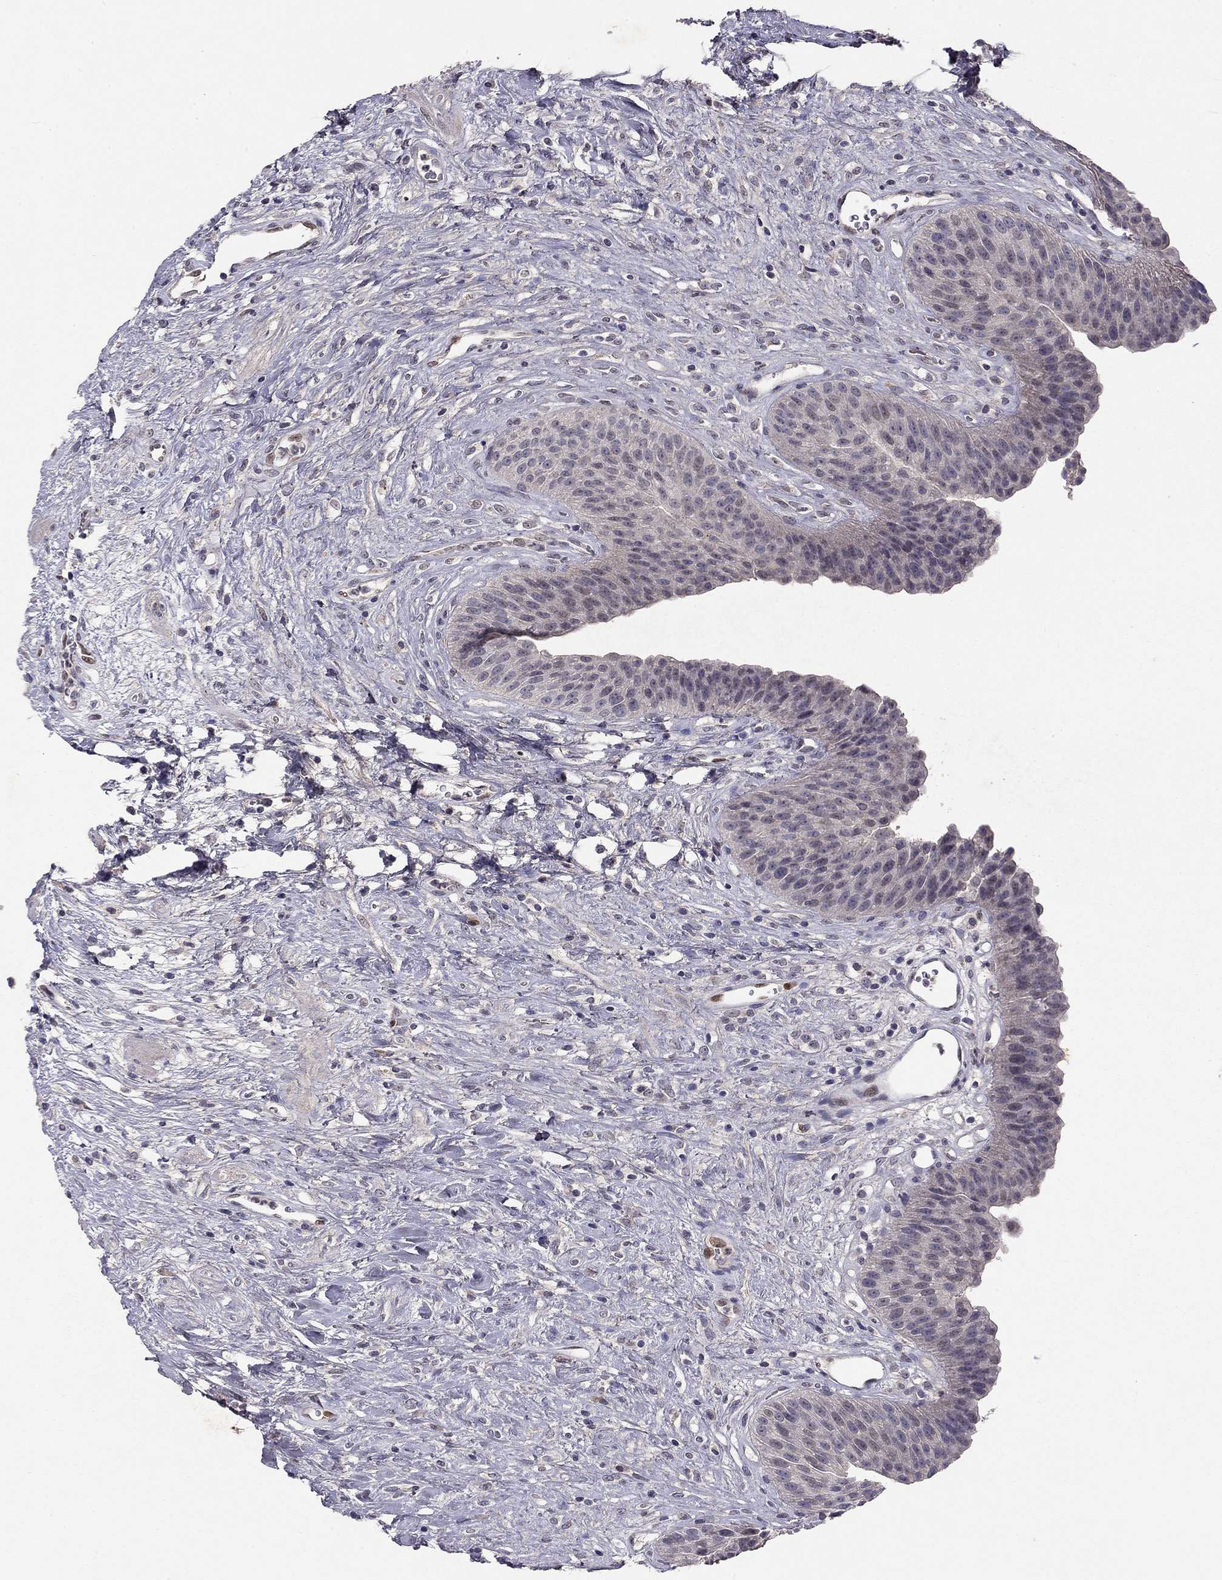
{"staining": {"intensity": "weak", "quantity": "25%-75%", "location": "cytoplasmic/membranous"}, "tissue": "urinary bladder", "cell_type": "Urothelial cells", "image_type": "normal", "snomed": [{"axis": "morphology", "description": "Normal tissue, NOS"}, {"axis": "topography", "description": "Urinary bladder"}], "caption": "DAB (3,3'-diaminobenzidine) immunohistochemical staining of normal urinary bladder displays weak cytoplasmic/membranous protein positivity in about 25%-75% of urothelial cells.", "gene": "ESR2", "patient": {"sex": "female", "age": 56}}